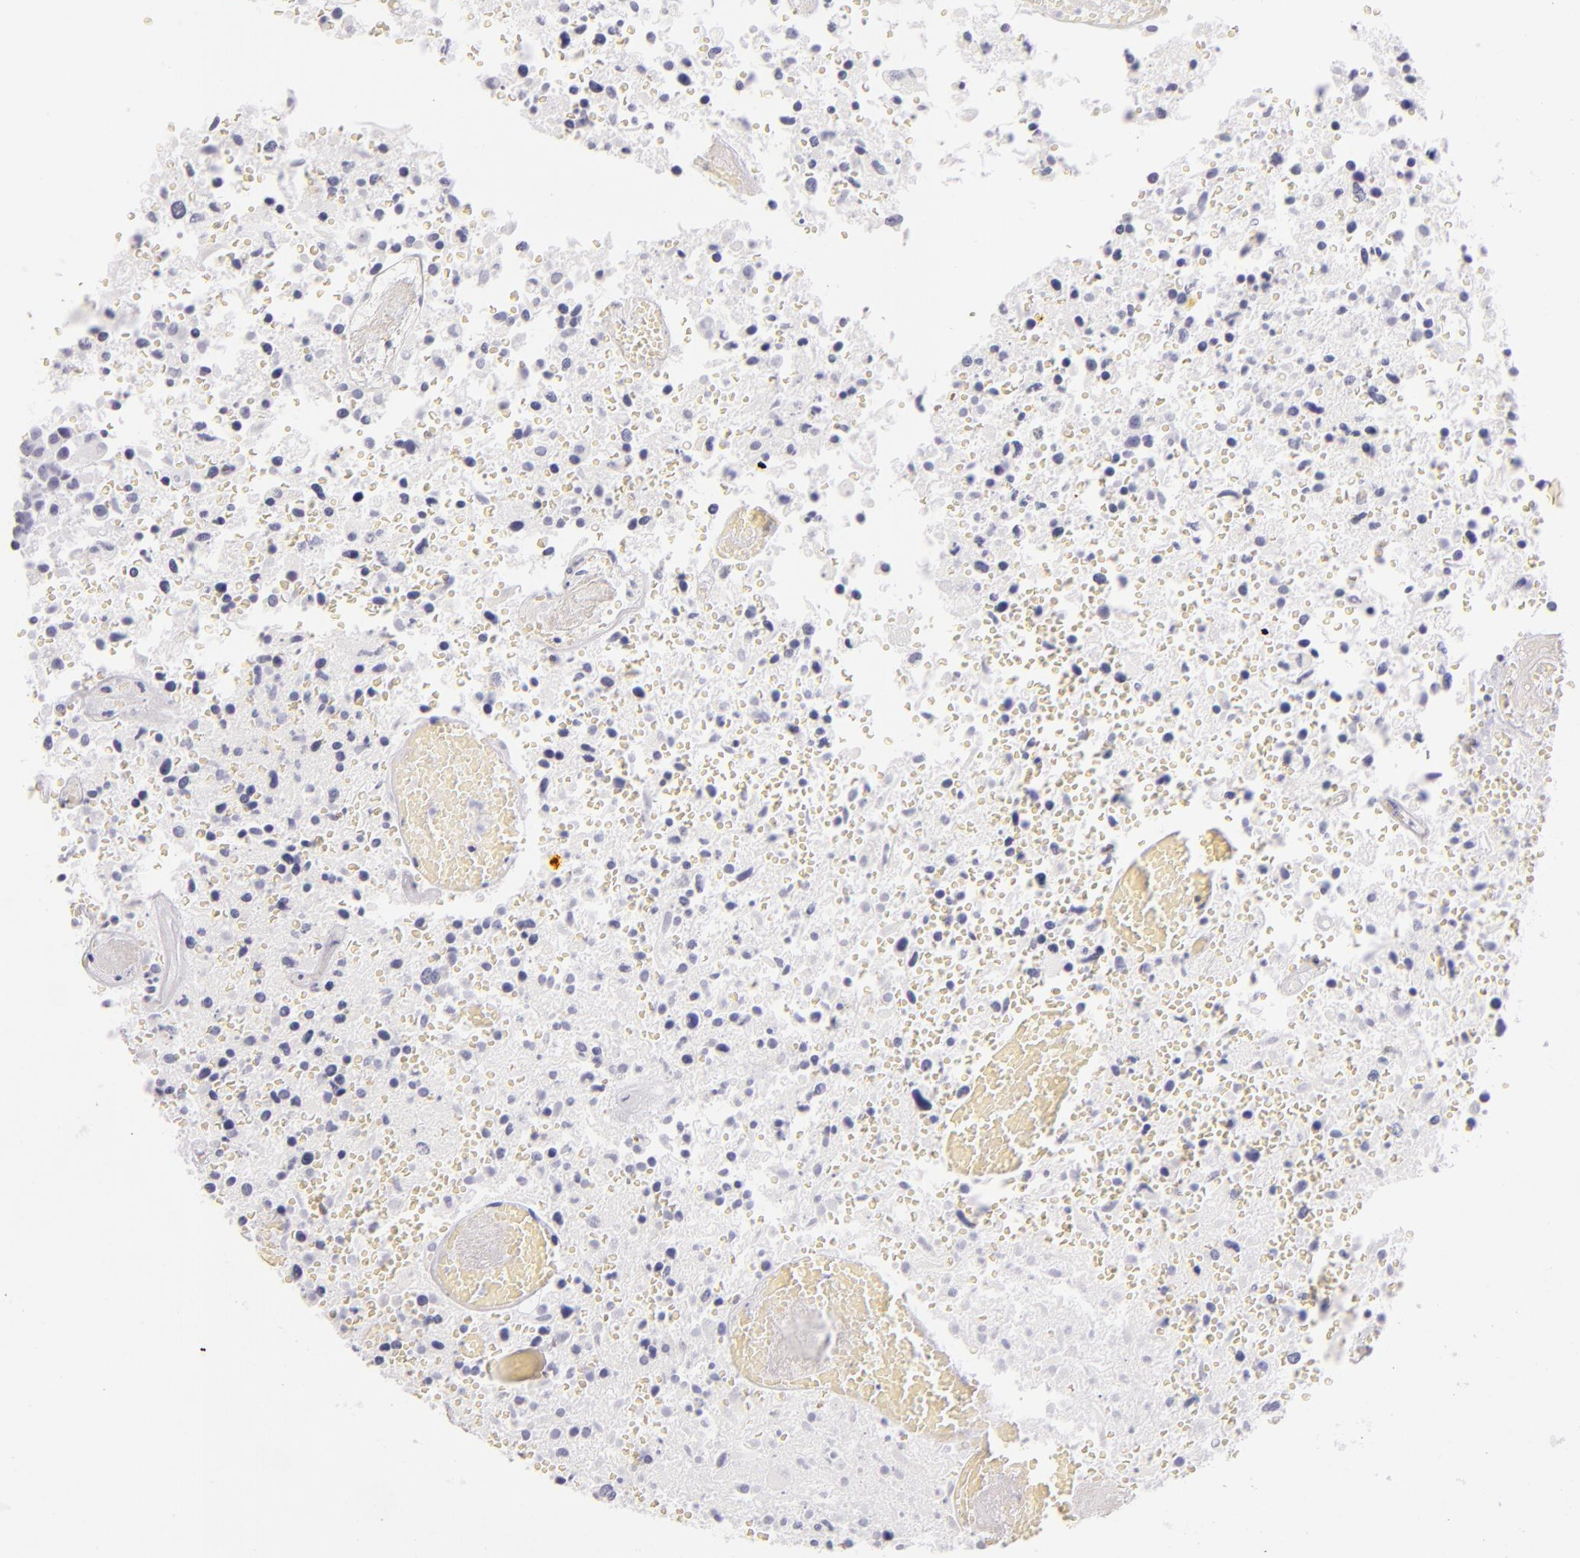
{"staining": {"intensity": "negative", "quantity": "none", "location": "none"}, "tissue": "glioma", "cell_type": "Tumor cells", "image_type": "cancer", "snomed": [{"axis": "morphology", "description": "Glioma, malignant, High grade"}, {"axis": "topography", "description": "Brain"}], "caption": "Malignant high-grade glioma was stained to show a protein in brown. There is no significant staining in tumor cells.", "gene": "TPSD1", "patient": {"sex": "male", "age": 72}}